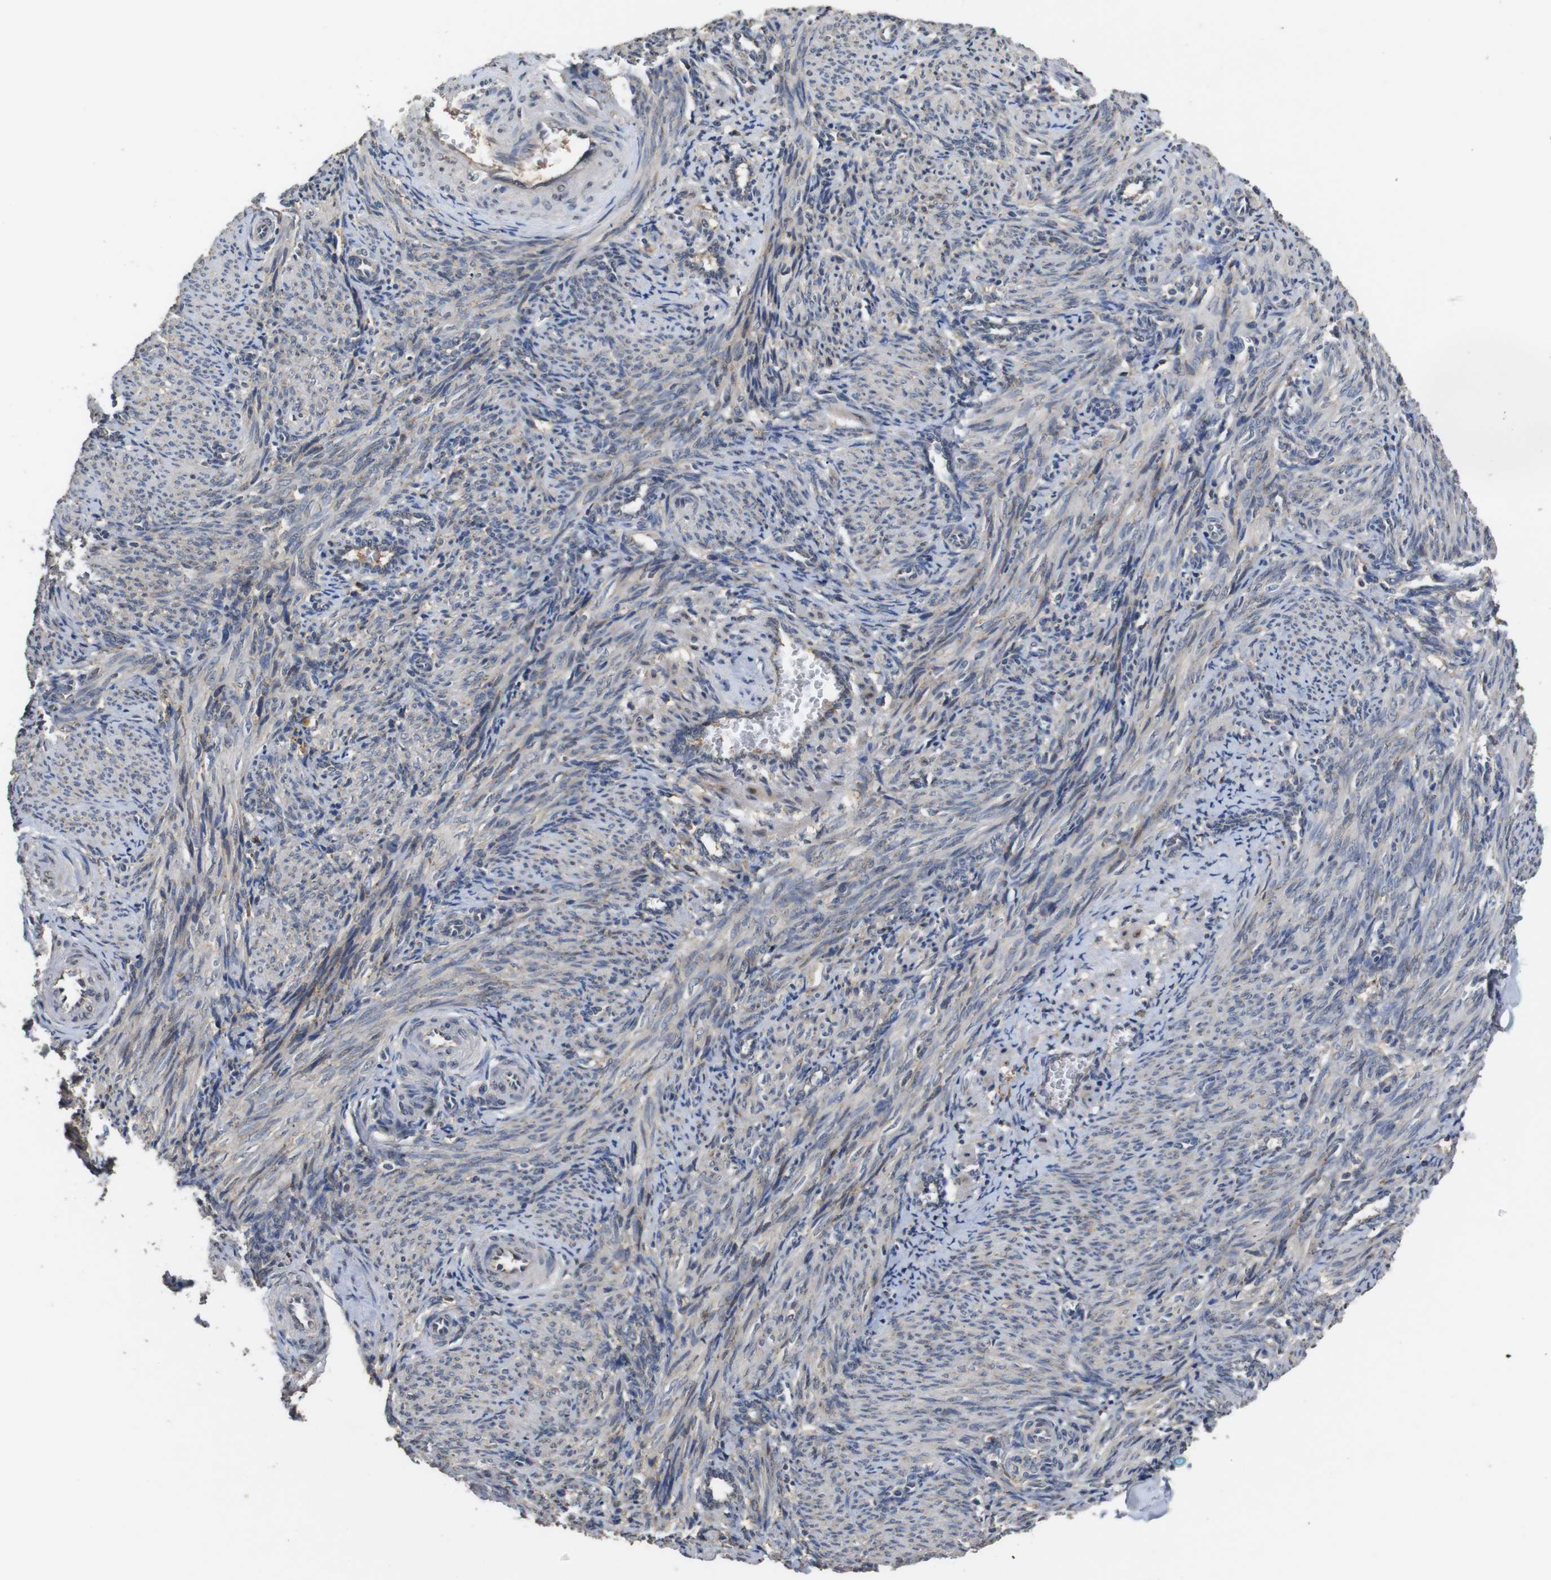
{"staining": {"intensity": "weak", "quantity": "<25%", "location": "cytoplasmic/membranous"}, "tissue": "smooth muscle", "cell_type": "Smooth muscle cells", "image_type": "normal", "snomed": [{"axis": "morphology", "description": "Normal tissue, NOS"}, {"axis": "topography", "description": "Endometrium"}], "caption": "Micrograph shows no protein positivity in smooth muscle cells of unremarkable smooth muscle.", "gene": "ARHGAP24", "patient": {"sex": "female", "age": 33}}